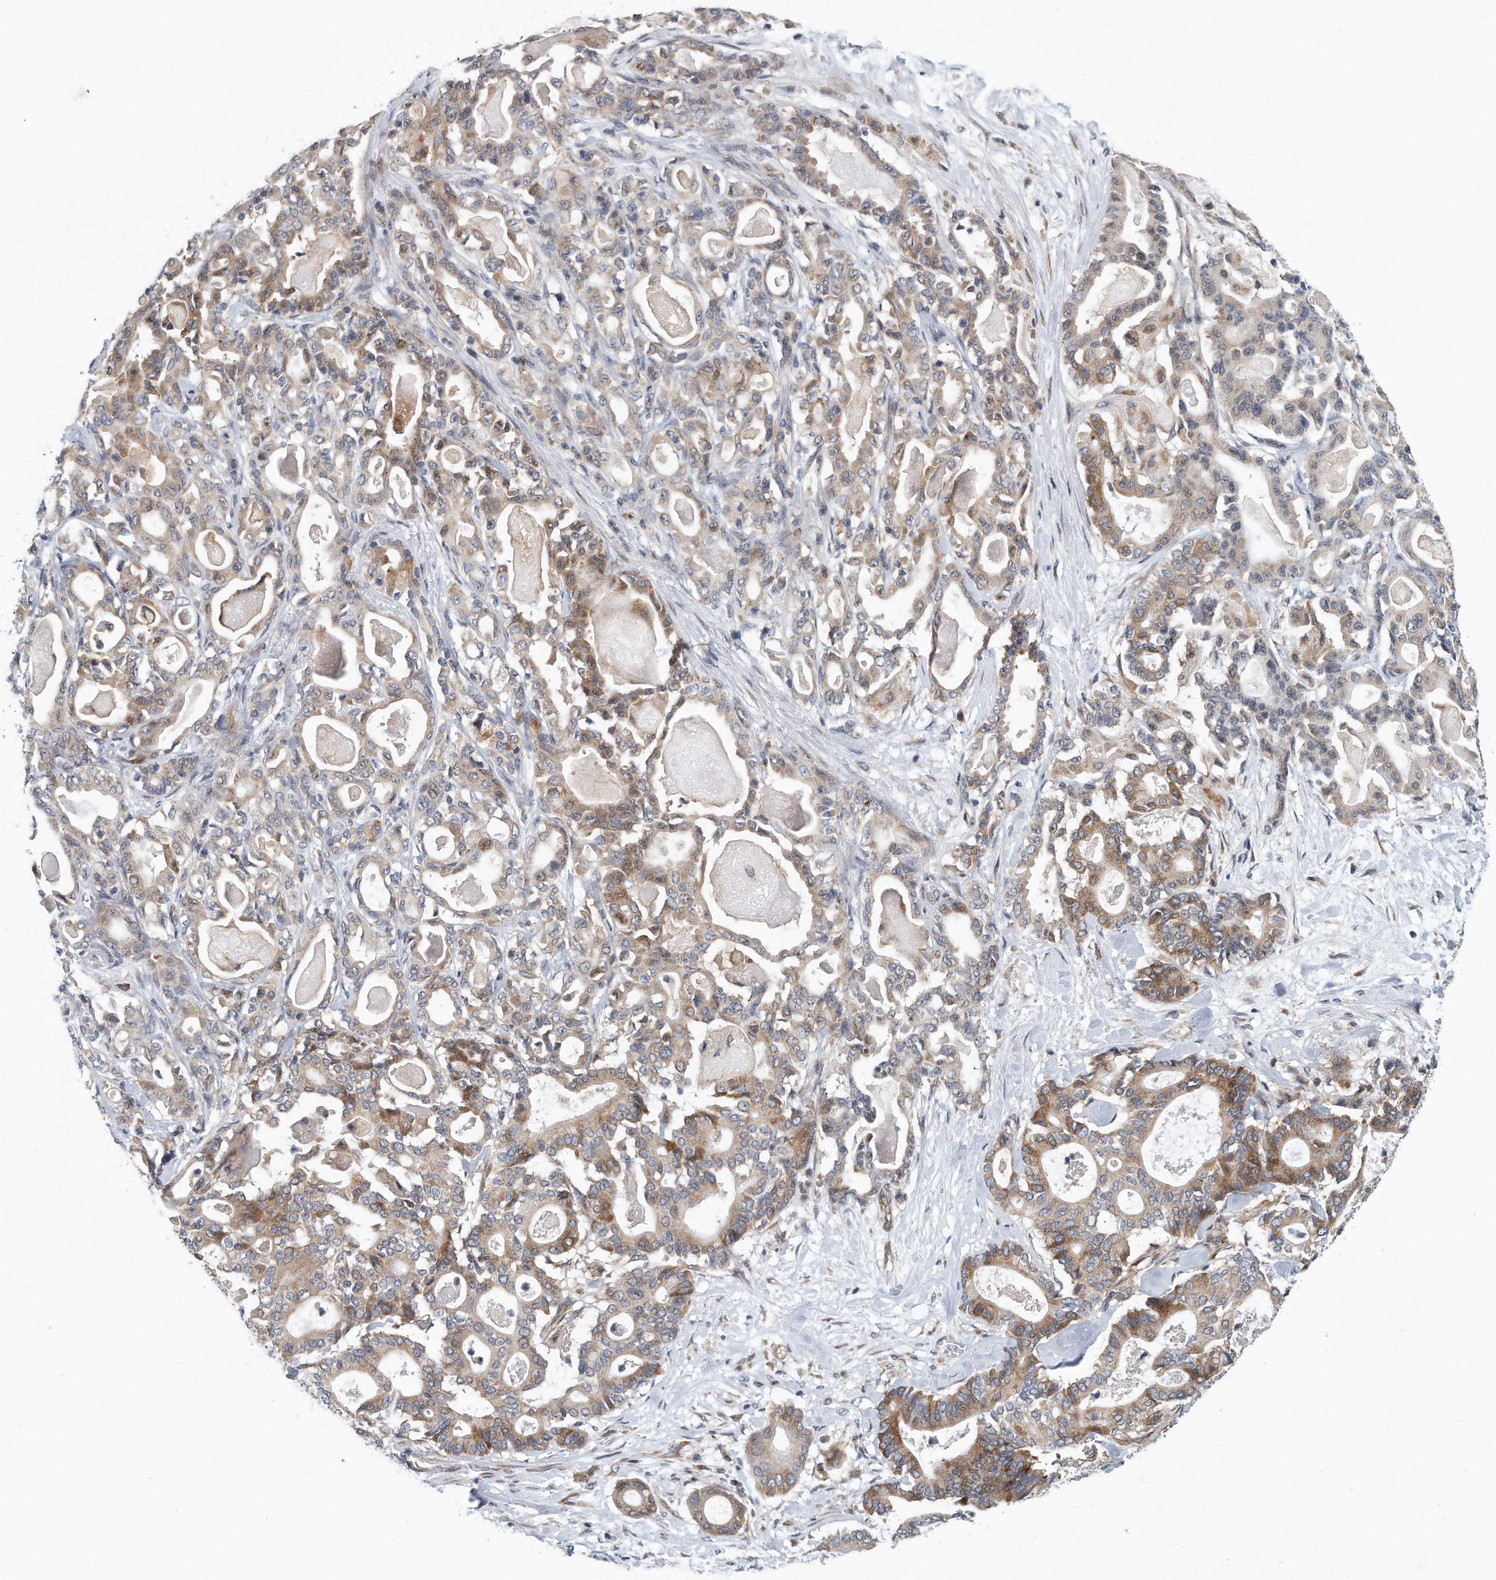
{"staining": {"intensity": "moderate", "quantity": "25%-75%", "location": "cytoplasmic/membranous"}, "tissue": "pancreatic cancer", "cell_type": "Tumor cells", "image_type": "cancer", "snomed": [{"axis": "morphology", "description": "Adenocarcinoma, NOS"}, {"axis": "topography", "description": "Pancreas"}], "caption": "About 25%-75% of tumor cells in pancreatic adenocarcinoma show moderate cytoplasmic/membranous protein positivity as visualized by brown immunohistochemical staining.", "gene": "VLDLR", "patient": {"sex": "male", "age": 63}}